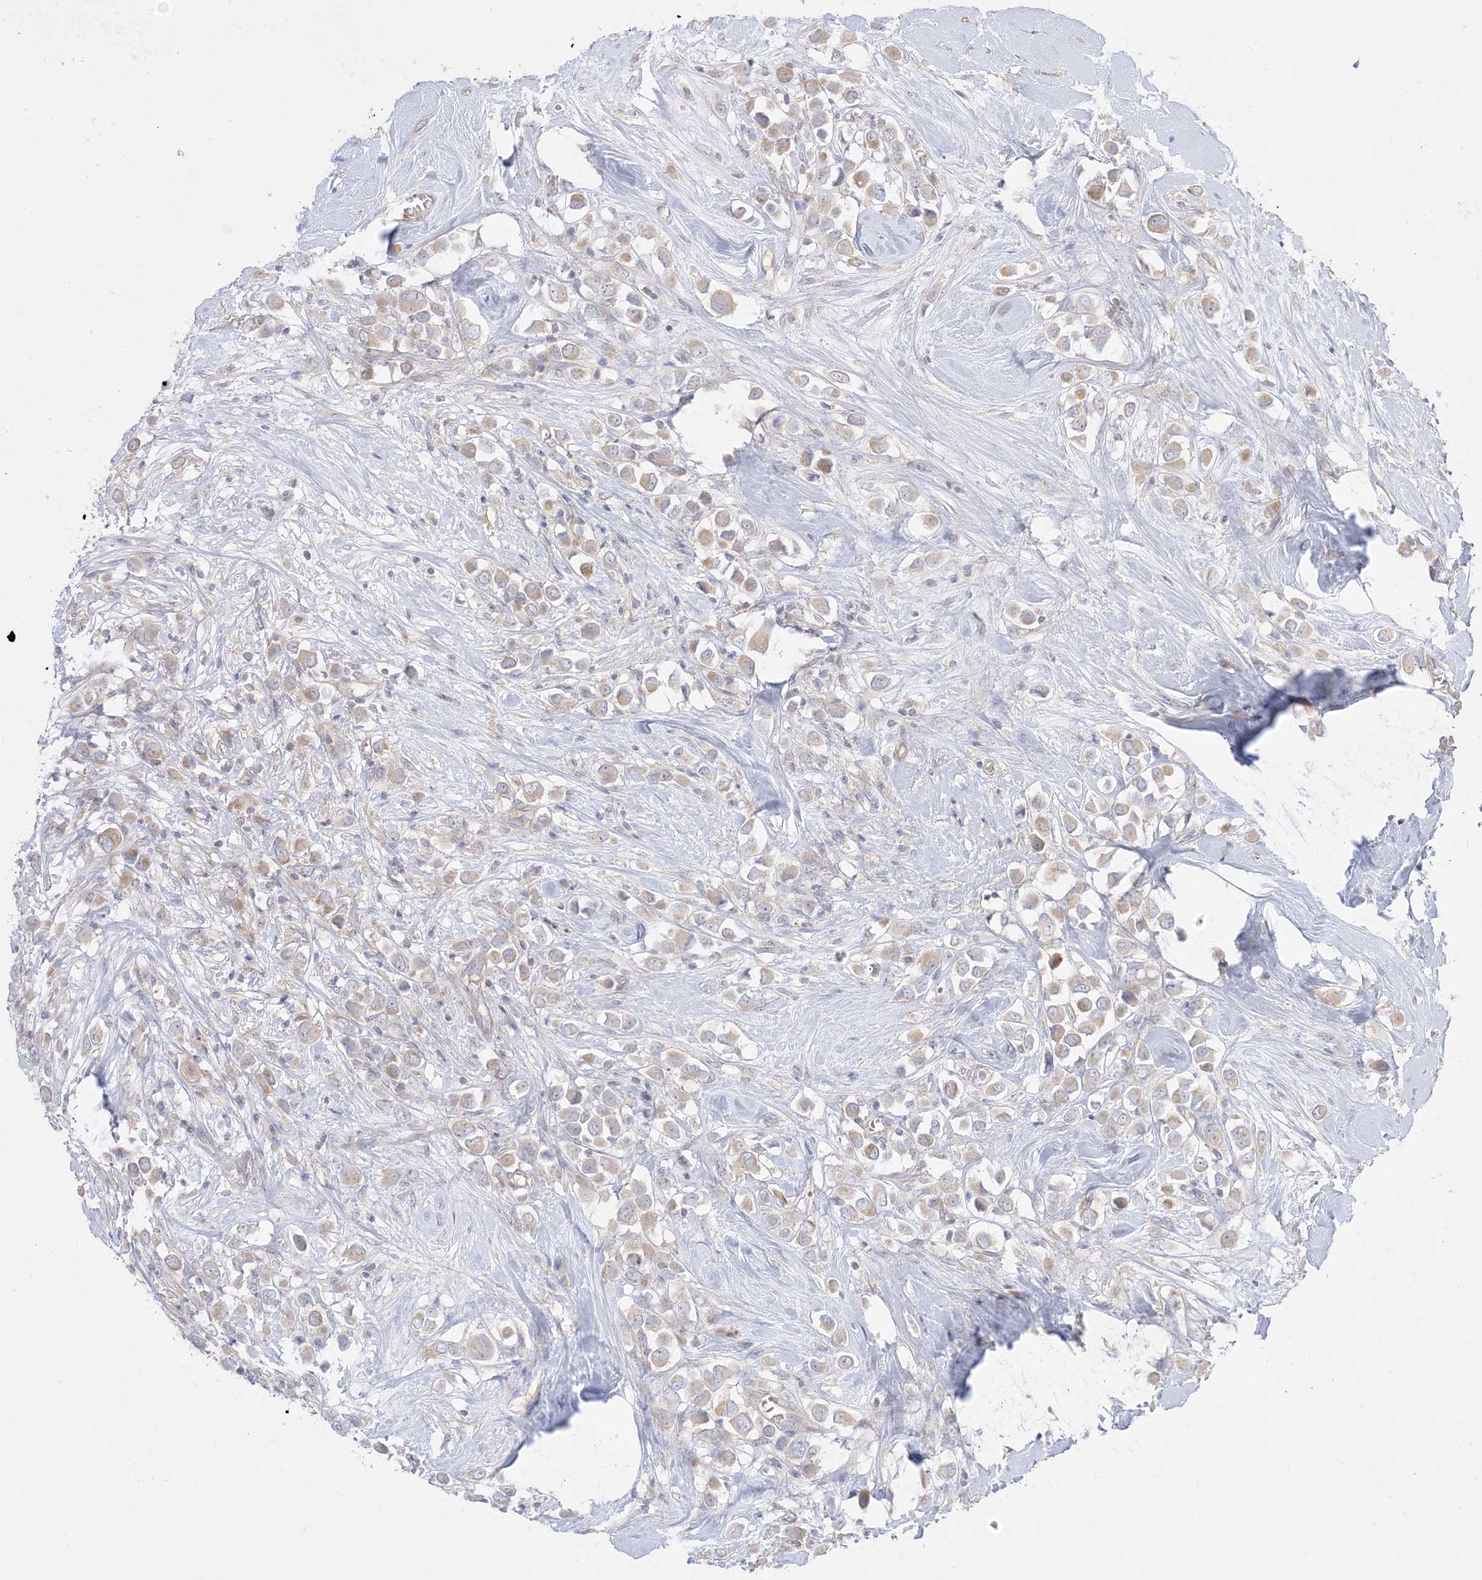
{"staining": {"intensity": "weak", "quantity": "25%-75%", "location": "cytoplasmic/membranous"}, "tissue": "breast cancer", "cell_type": "Tumor cells", "image_type": "cancer", "snomed": [{"axis": "morphology", "description": "Duct carcinoma"}, {"axis": "topography", "description": "Breast"}], "caption": "The photomicrograph exhibits a brown stain indicating the presence of a protein in the cytoplasmic/membranous of tumor cells in breast cancer (infiltrating ductal carcinoma). Using DAB (3,3'-diaminobenzidine) (brown) and hematoxylin (blue) stains, captured at high magnification using brightfield microscopy.", "gene": "ARHGEF9", "patient": {"sex": "female", "age": 61}}